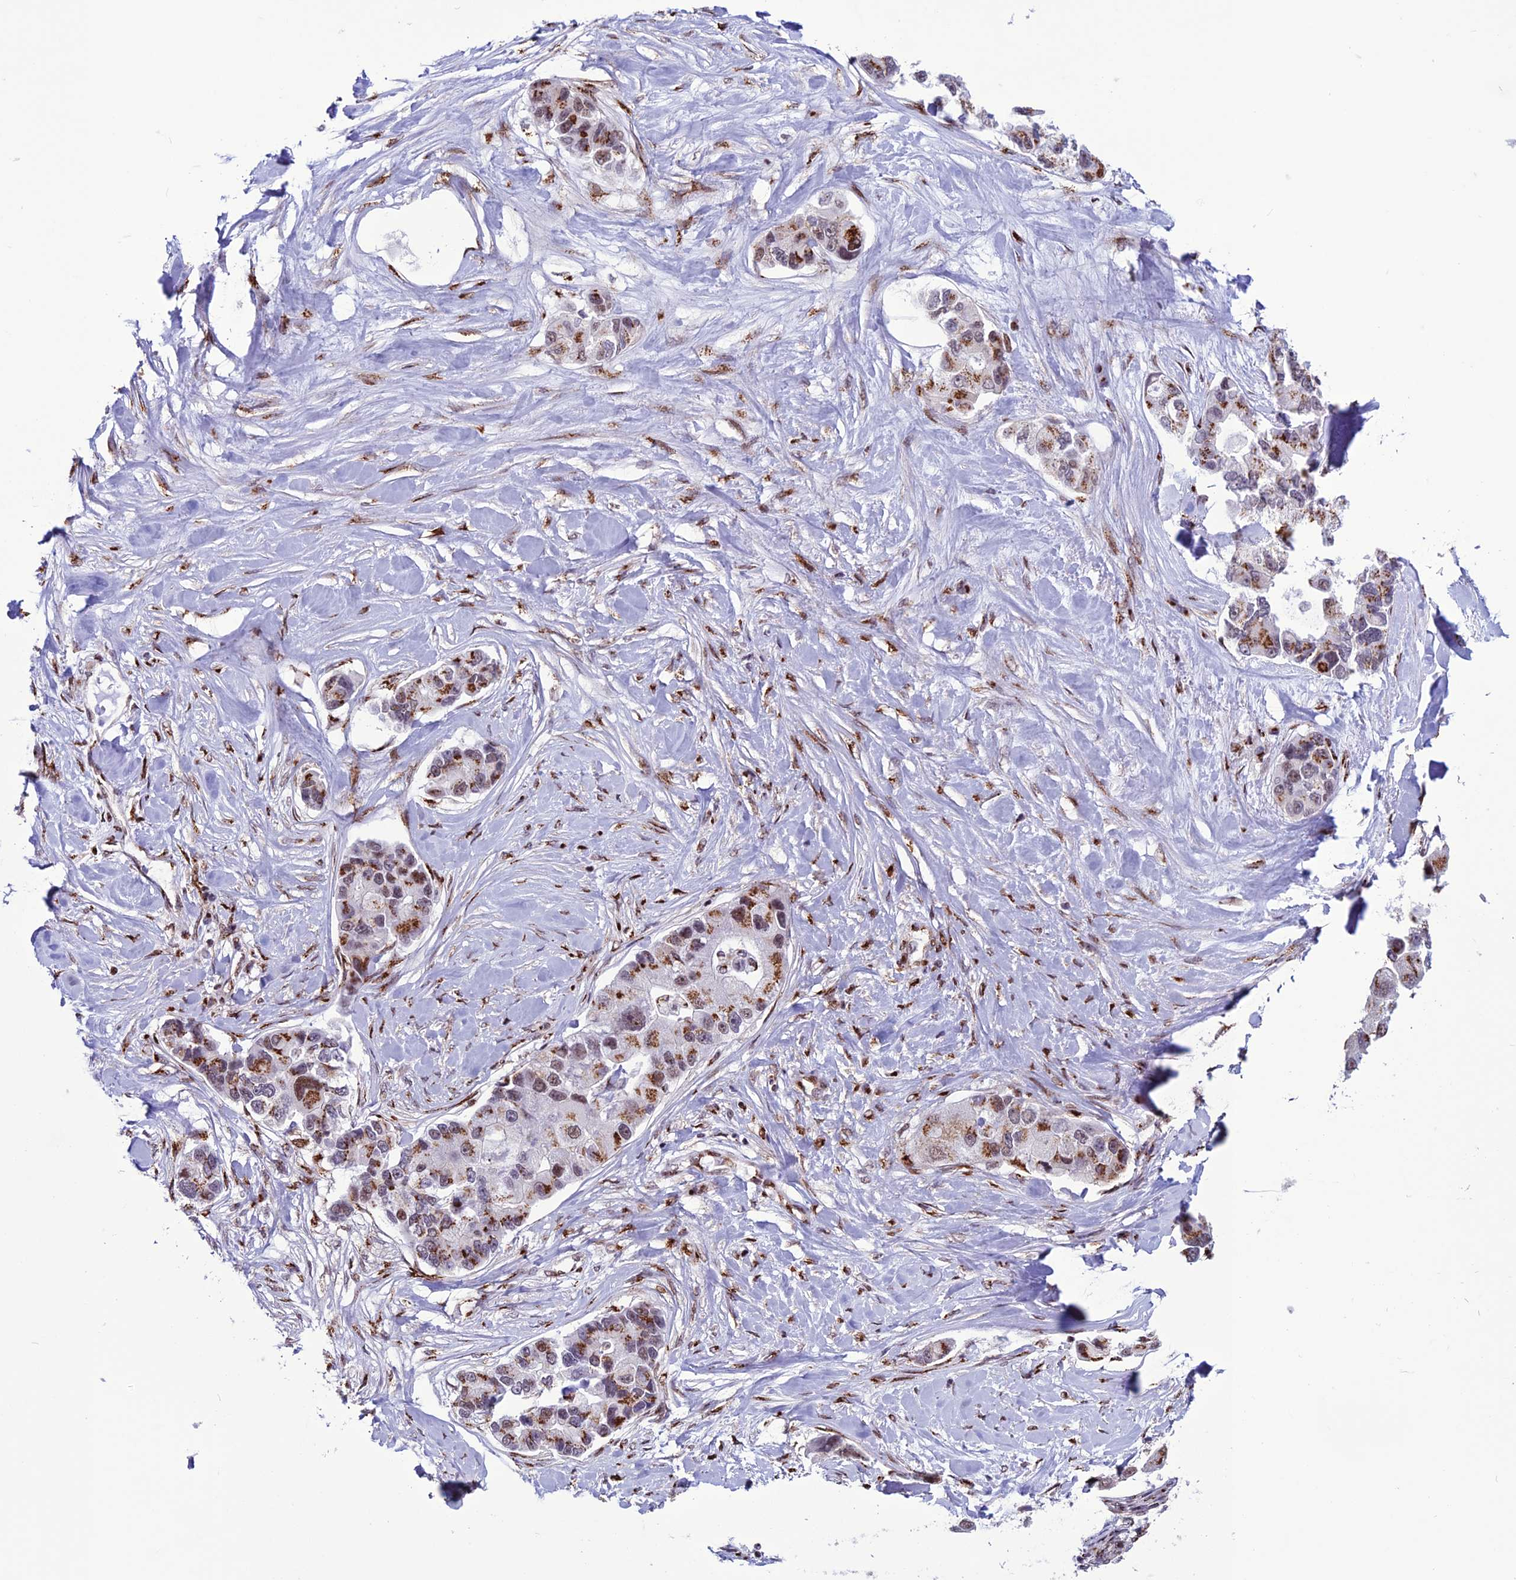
{"staining": {"intensity": "strong", "quantity": "25%-75%", "location": "cytoplasmic/membranous"}, "tissue": "lung cancer", "cell_type": "Tumor cells", "image_type": "cancer", "snomed": [{"axis": "morphology", "description": "Adenocarcinoma, NOS"}, {"axis": "topography", "description": "Lung"}], "caption": "Immunohistochemistry (IHC) staining of lung cancer (adenocarcinoma), which exhibits high levels of strong cytoplasmic/membranous expression in approximately 25%-75% of tumor cells indicating strong cytoplasmic/membranous protein expression. The staining was performed using DAB (brown) for protein detection and nuclei were counterstained in hematoxylin (blue).", "gene": "PLEKHA4", "patient": {"sex": "female", "age": 54}}